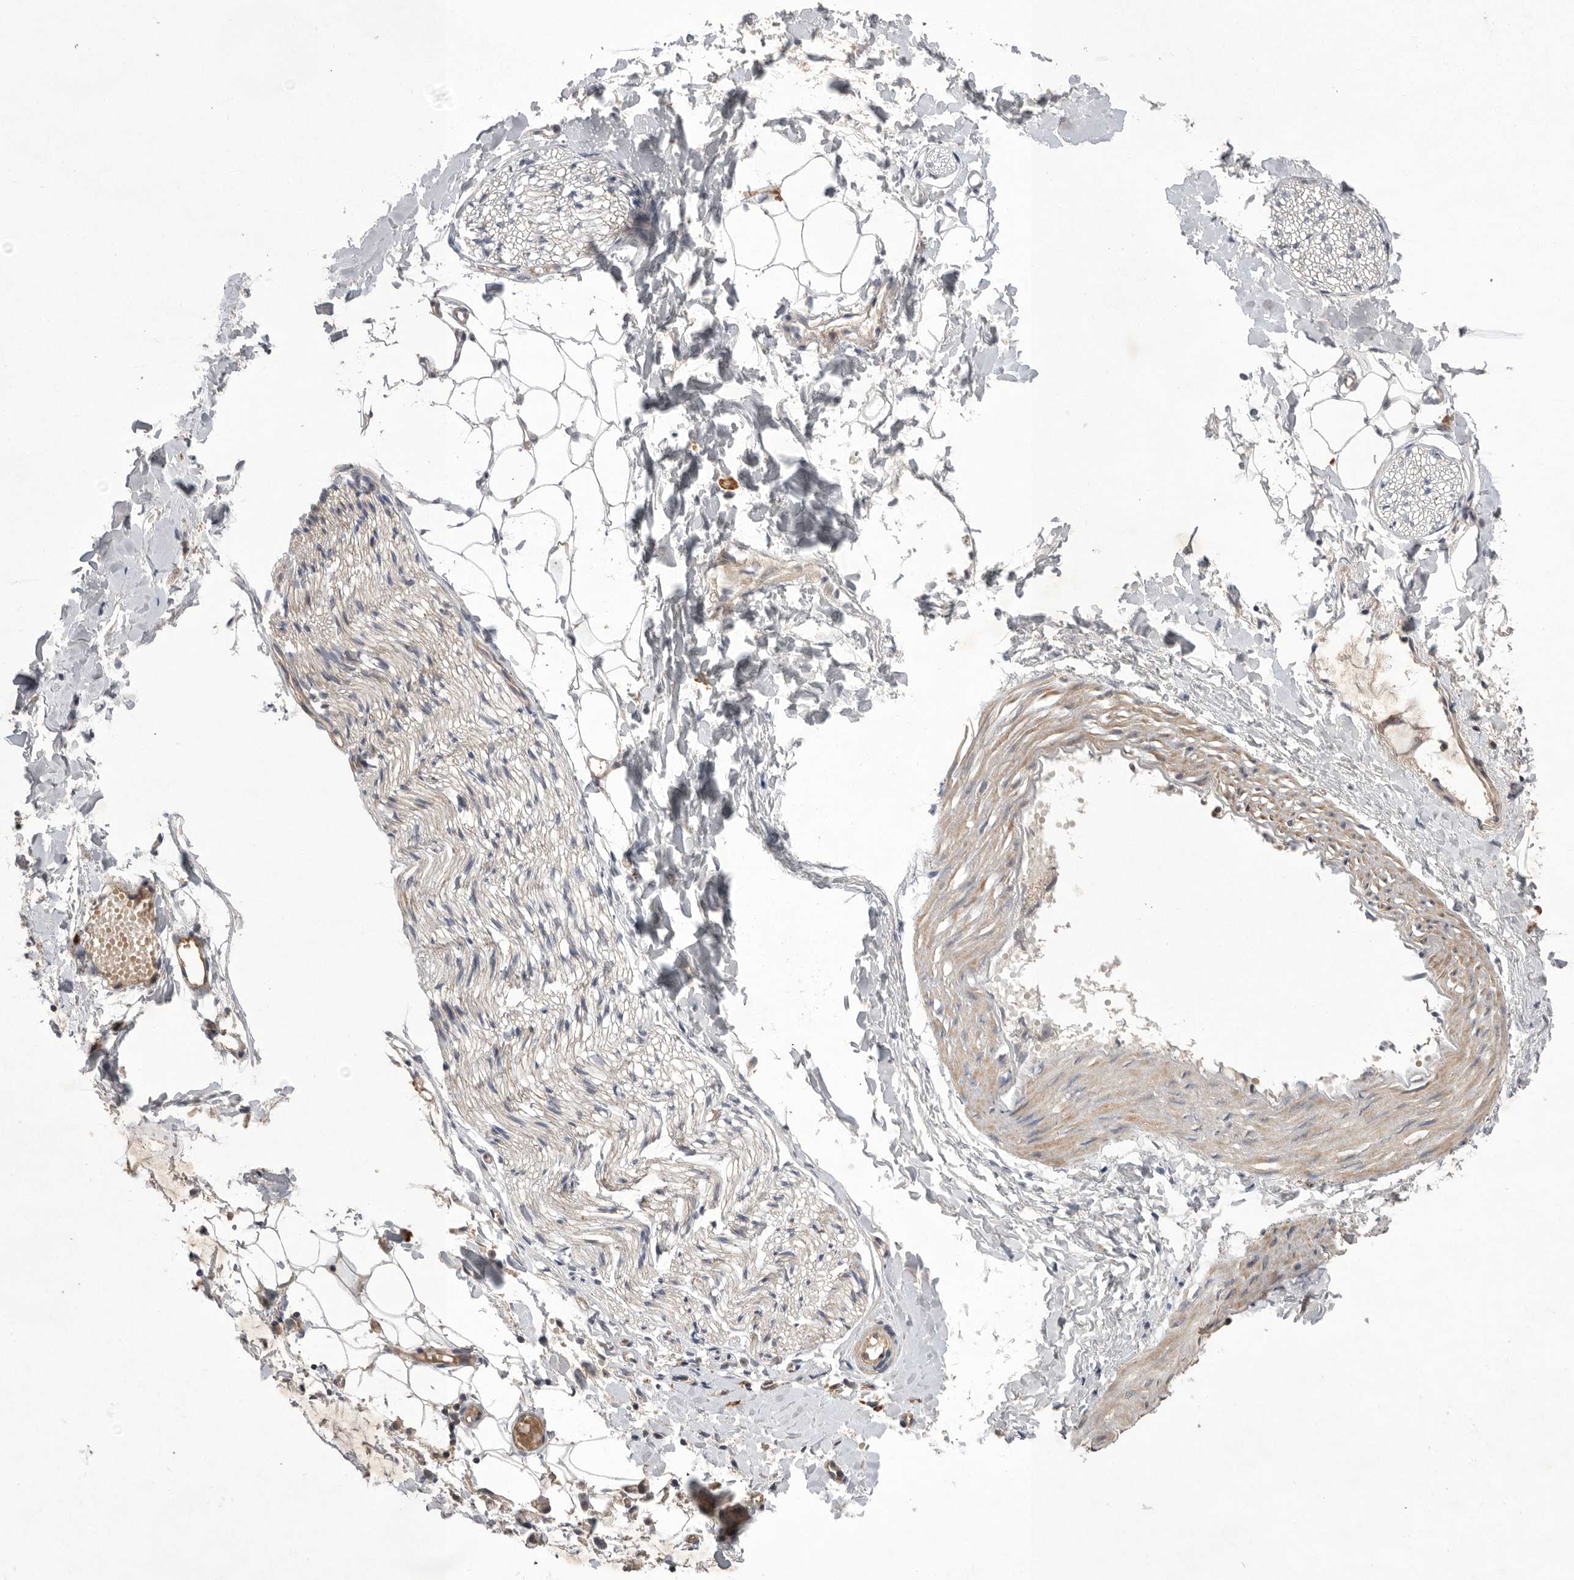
{"staining": {"intensity": "negative", "quantity": "none", "location": "none"}, "tissue": "adipose tissue", "cell_type": "Adipocytes", "image_type": "normal", "snomed": [{"axis": "morphology", "description": "Normal tissue, NOS"}, {"axis": "morphology", "description": "Adenocarcinoma, NOS"}, {"axis": "topography", "description": "Smooth muscle"}, {"axis": "topography", "description": "Colon"}], "caption": "Immunohistochemical staining of normal human adipose tissue exhibits no significant positivity in adipocytes.", "gene": "NRCAM", "patient": {"sex": "male", "age": 14}}